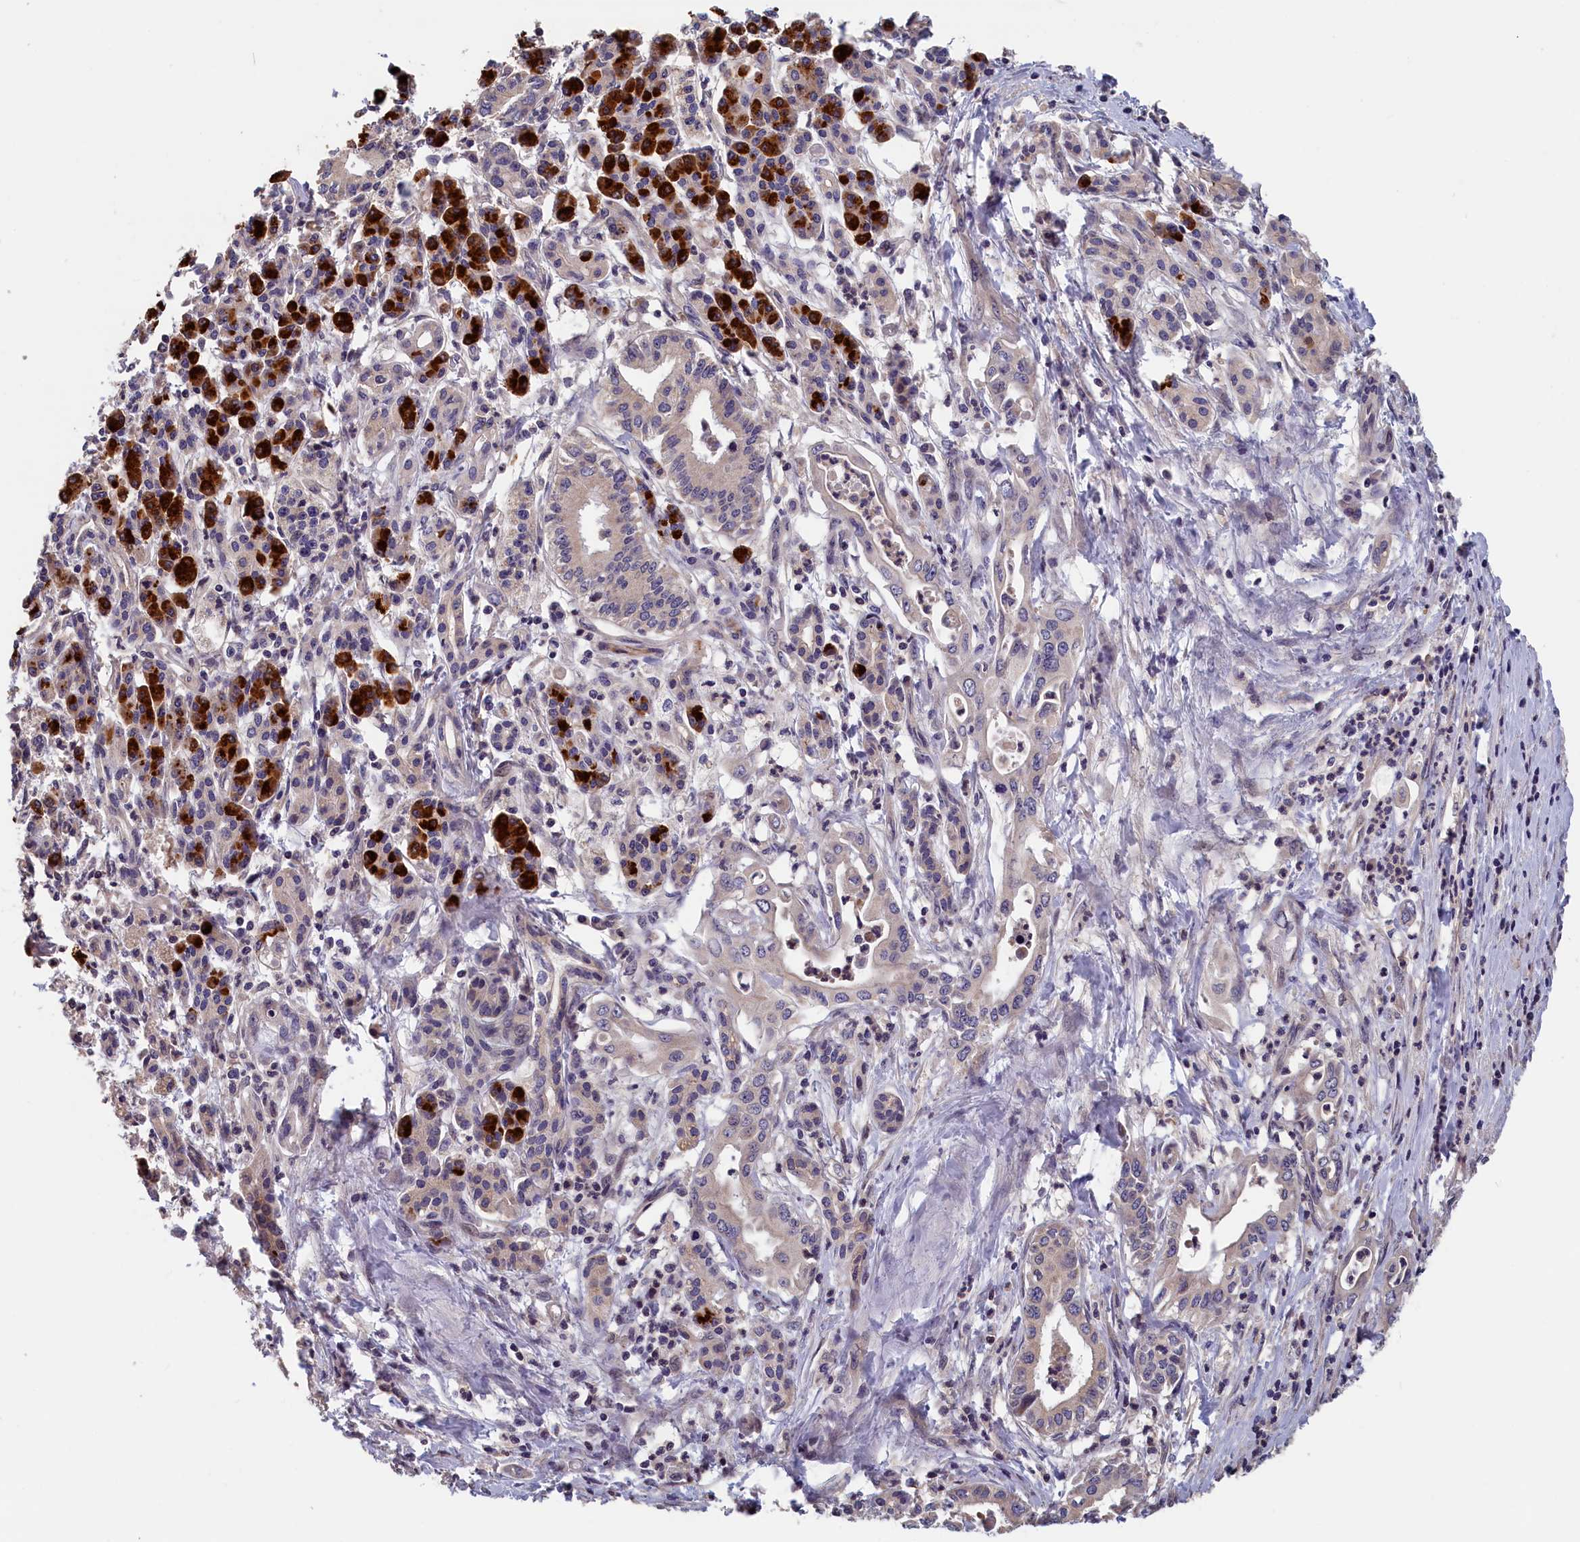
{"staining": {"intensity": "weak", "quantity": "25%-75%", "location": "cytoplasmic/membranous"}, "tissue": "pancreatic cancer", "cell_type": "Tumor cells", "image_type": "cancer", "snomed": [{"axis": "morphology", "description": "Adenocarcinoma, NOS"}, {"axis": "topography", "description": "Pancreas"}], "caption": "There is low levels of weak cytoplasmic/membranous expression in tumor cells of pancreatic adenocarcinoma, as demonstrated by immunohistochemical staining (brown color).", "gene": "TMEM116", "patient": {"sex": "female", "age": 77}}